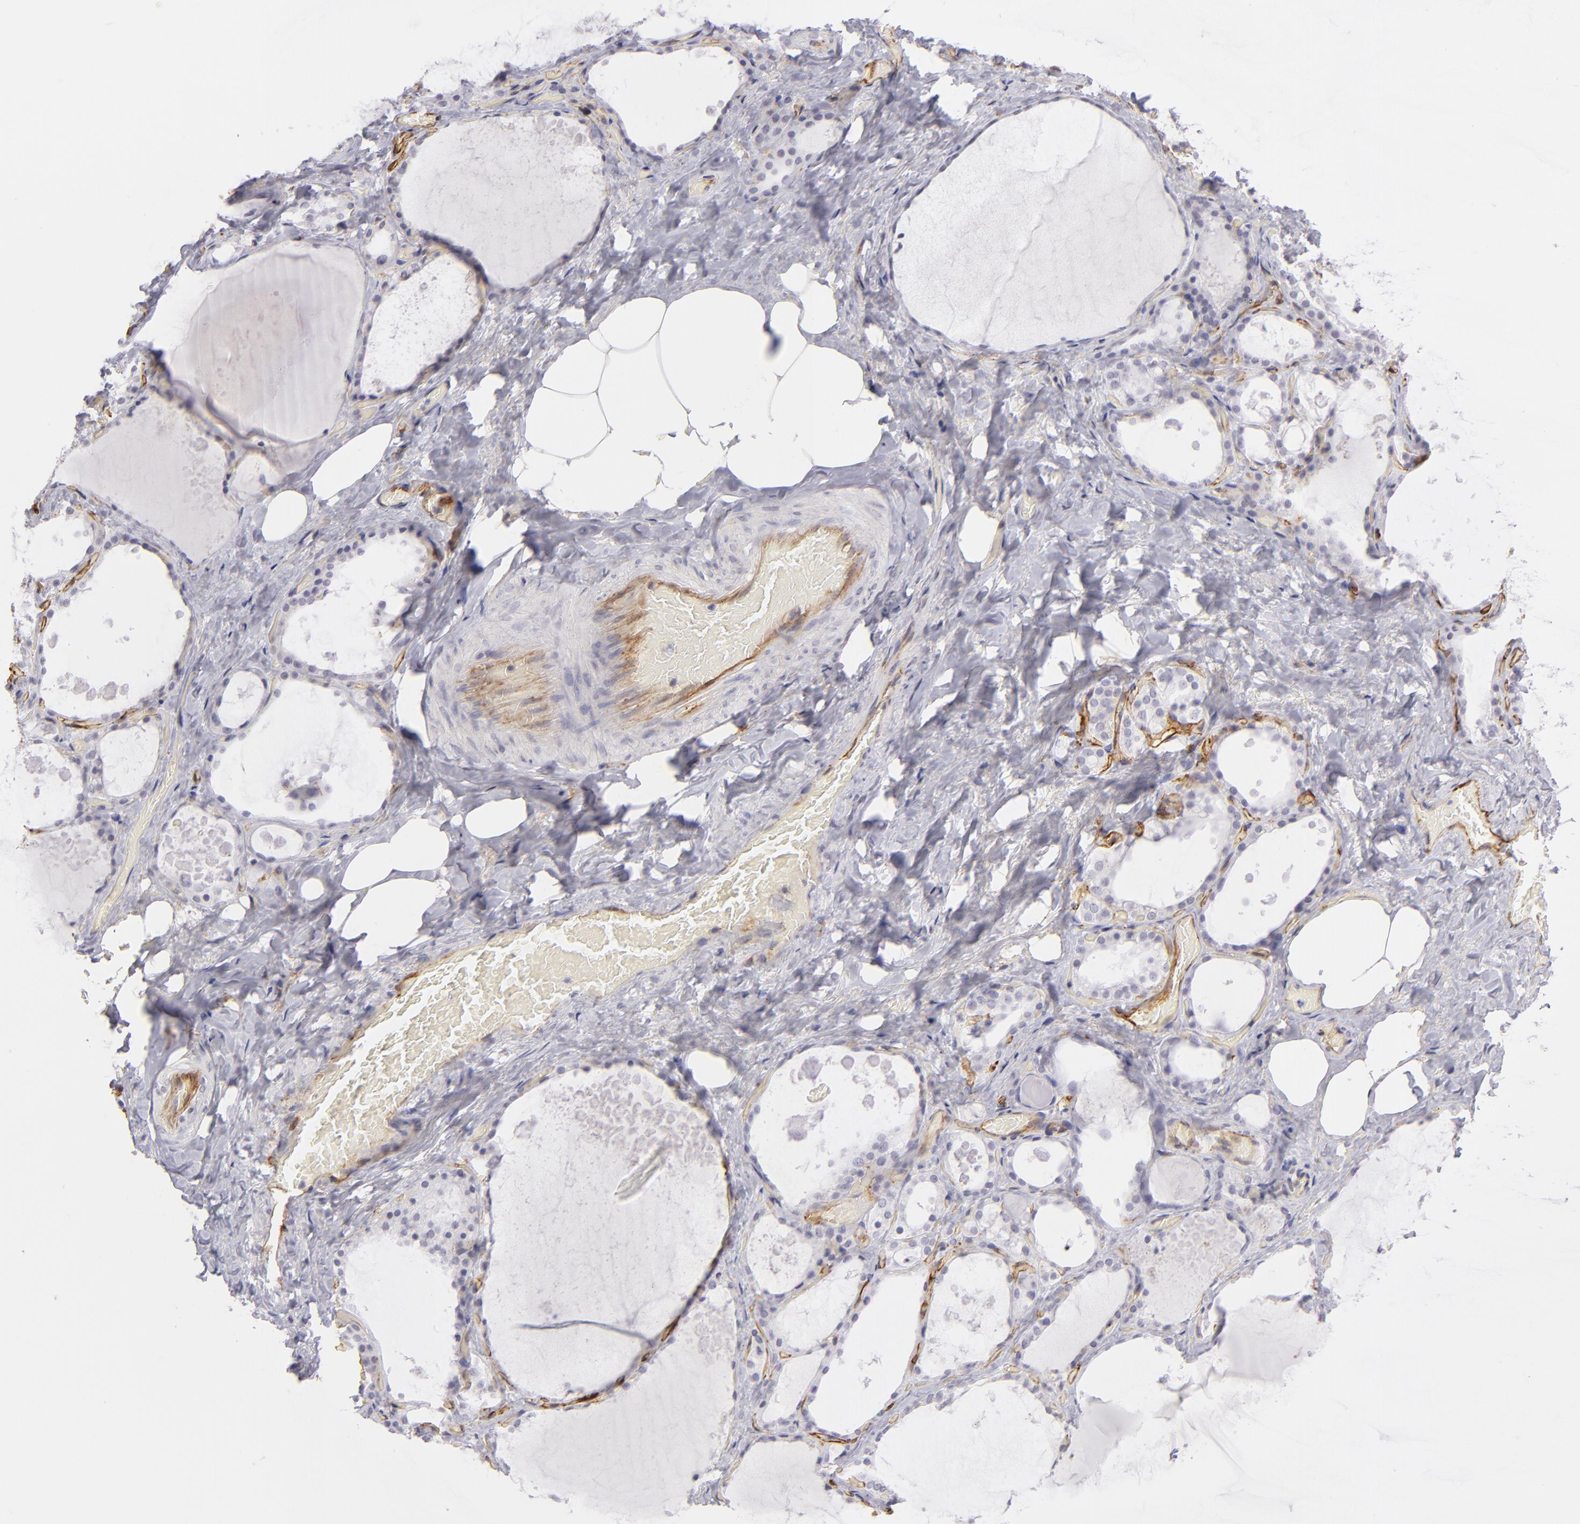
{"staining": {"intensity": "negative", "quantity": "none", "location": "none"}, "tissue": "thyroid gland", "cell_type": "Glandular cells", "image_type": "normal", "snomed": [{"axis": "morphology", "description": "Normal tissue, NOS"}, {"axis": "topography", "description": "Thyroid gland"}], "caption": "There is no significant positivity in glandular cells of thyroid gland. (DAB (3,3'-diaminobenzidine) immunohistochemistry (IHC), high magnification).", "gene": "THBD", "patient": {"sex": "male", "age": 61}}